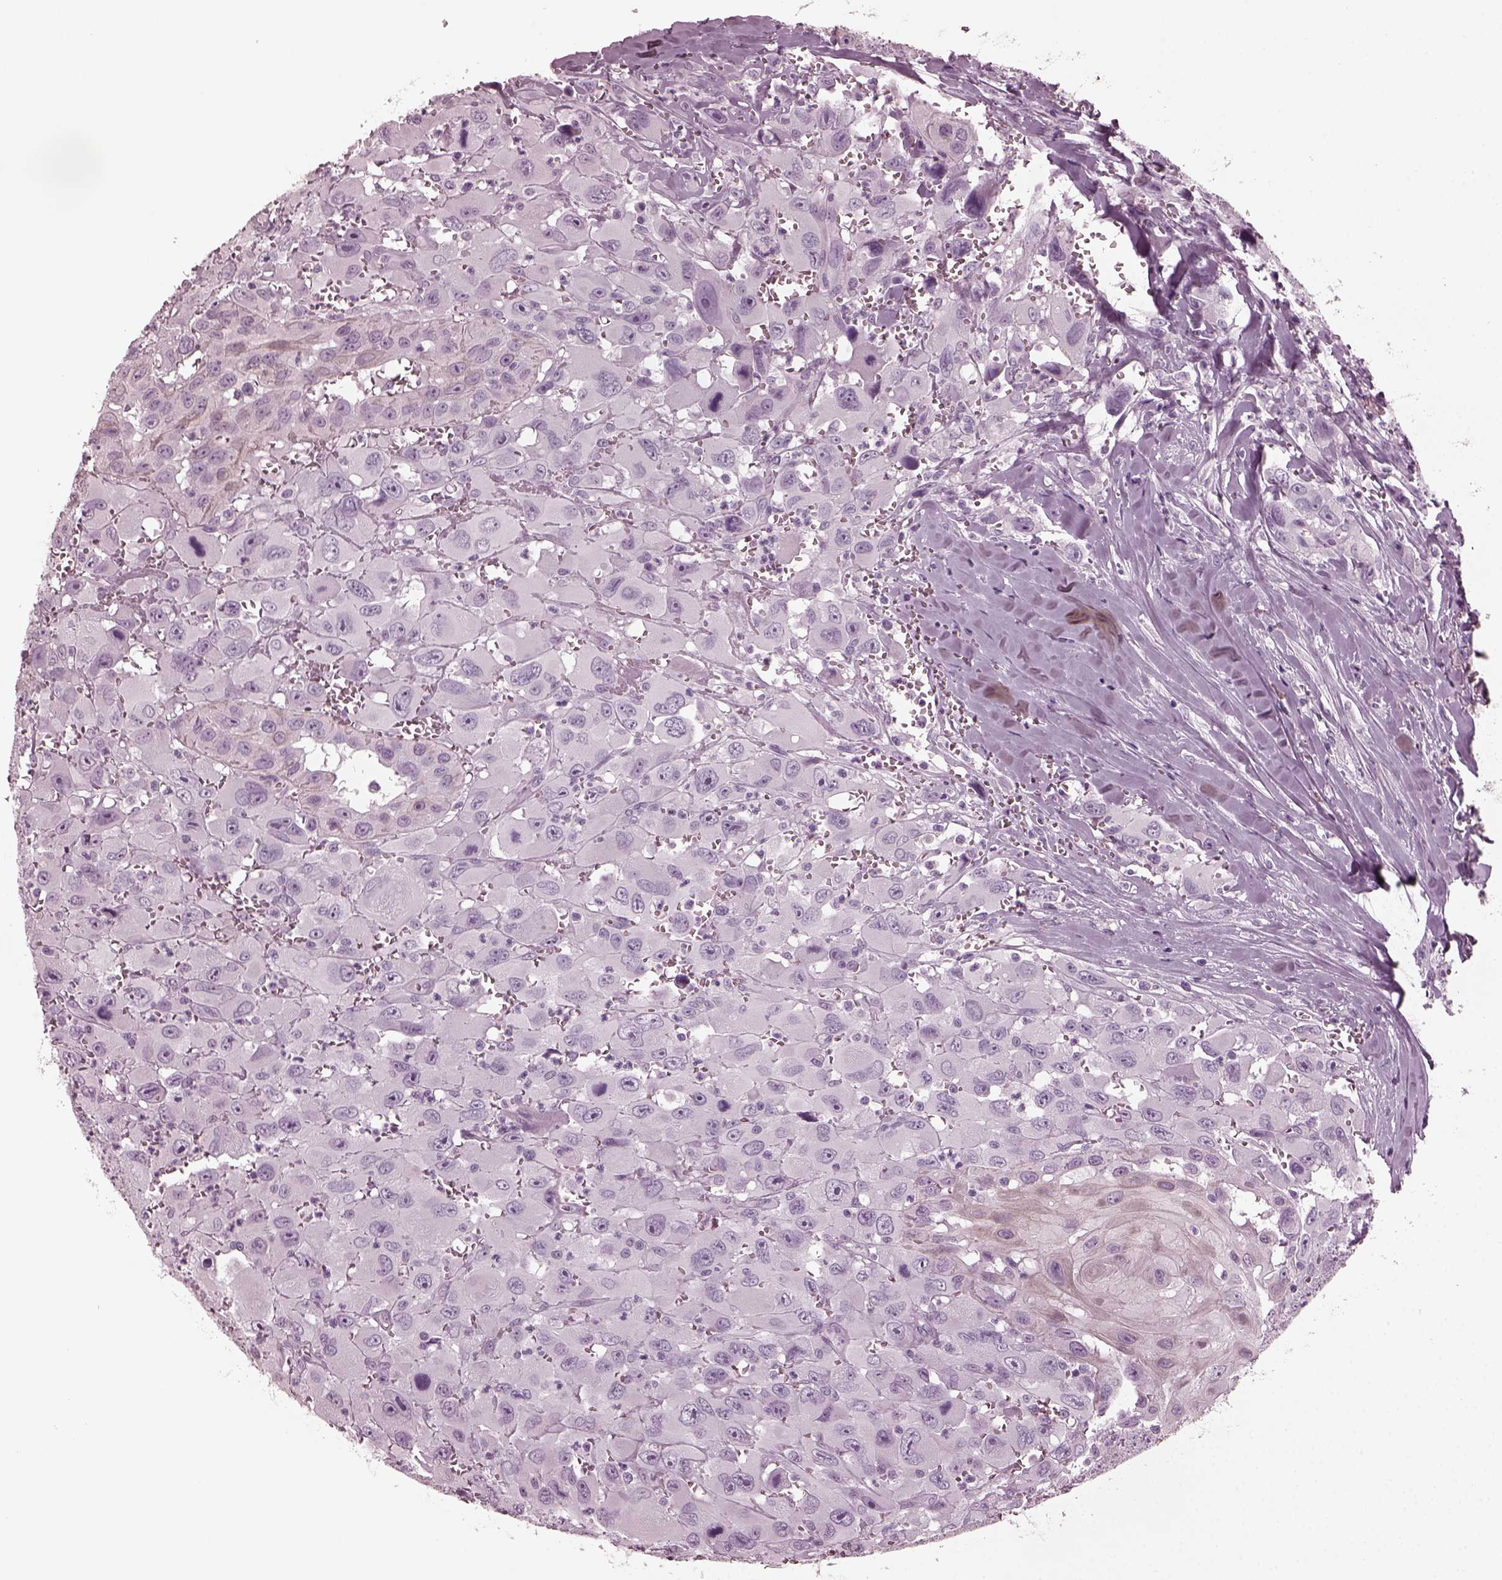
{"staining": {"intensity": "negative", "quantity": "none", "location": "none"}, "tissue": "head and neck cancer", "cell_type": "Tumor cells", "image_type": "cancer", "snomed": [{"axis": "morphology", "description": "Squamous cell carcinoma, NOS"}, {"axis": "morphology", "description": "Squamous cell carcinoma, metastatic, NOS"}, {"axis": "topography", "description": "Oral tissue"}, {"axis": "topography", "description": "Head-Neck"}], "caption": "Tumor cells show no significant protein expression in head and neck cancer.", "gene": "GRM6", "patient": {"sex": "female", "age": 85}}